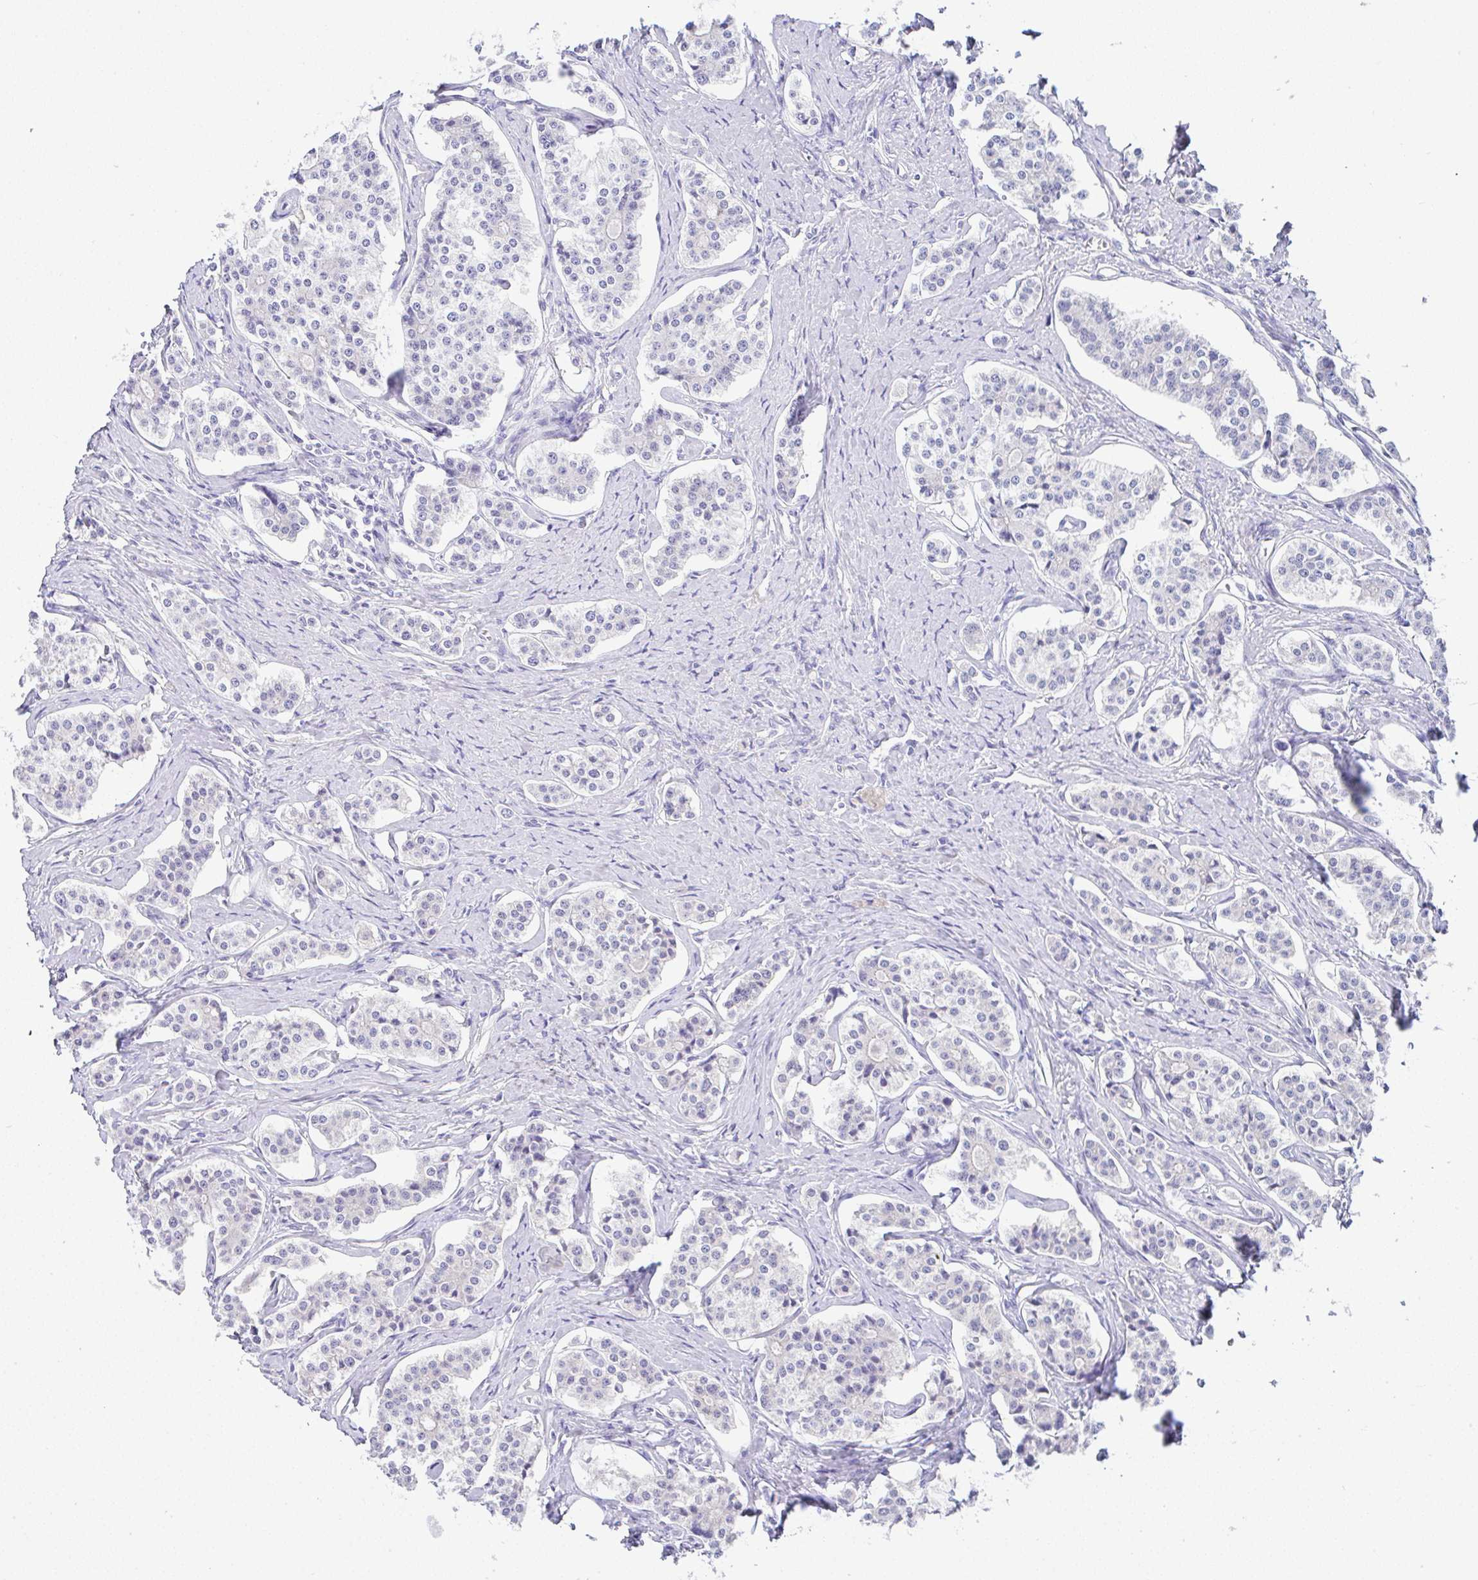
{"staining": {"intensity": "negative", "quantity": "none", "location": "none"}, "tissue": "carcinoid", "cell_type": "Tumor cells", "image_type": "cancer", "snomed": [{"axis": "morphology", "description": "Carcinoid, malignant, NOS"}, {"axis": "topography", "description": "Small intestine"}], "caption": "Human carcinoid (malignant) stained for a protein using immunohistochemistry (IHC) demonstrates no positivity in tumor cells.", "gene": "SERPINE3", "patient": {"sex": "male", "age": 63}}